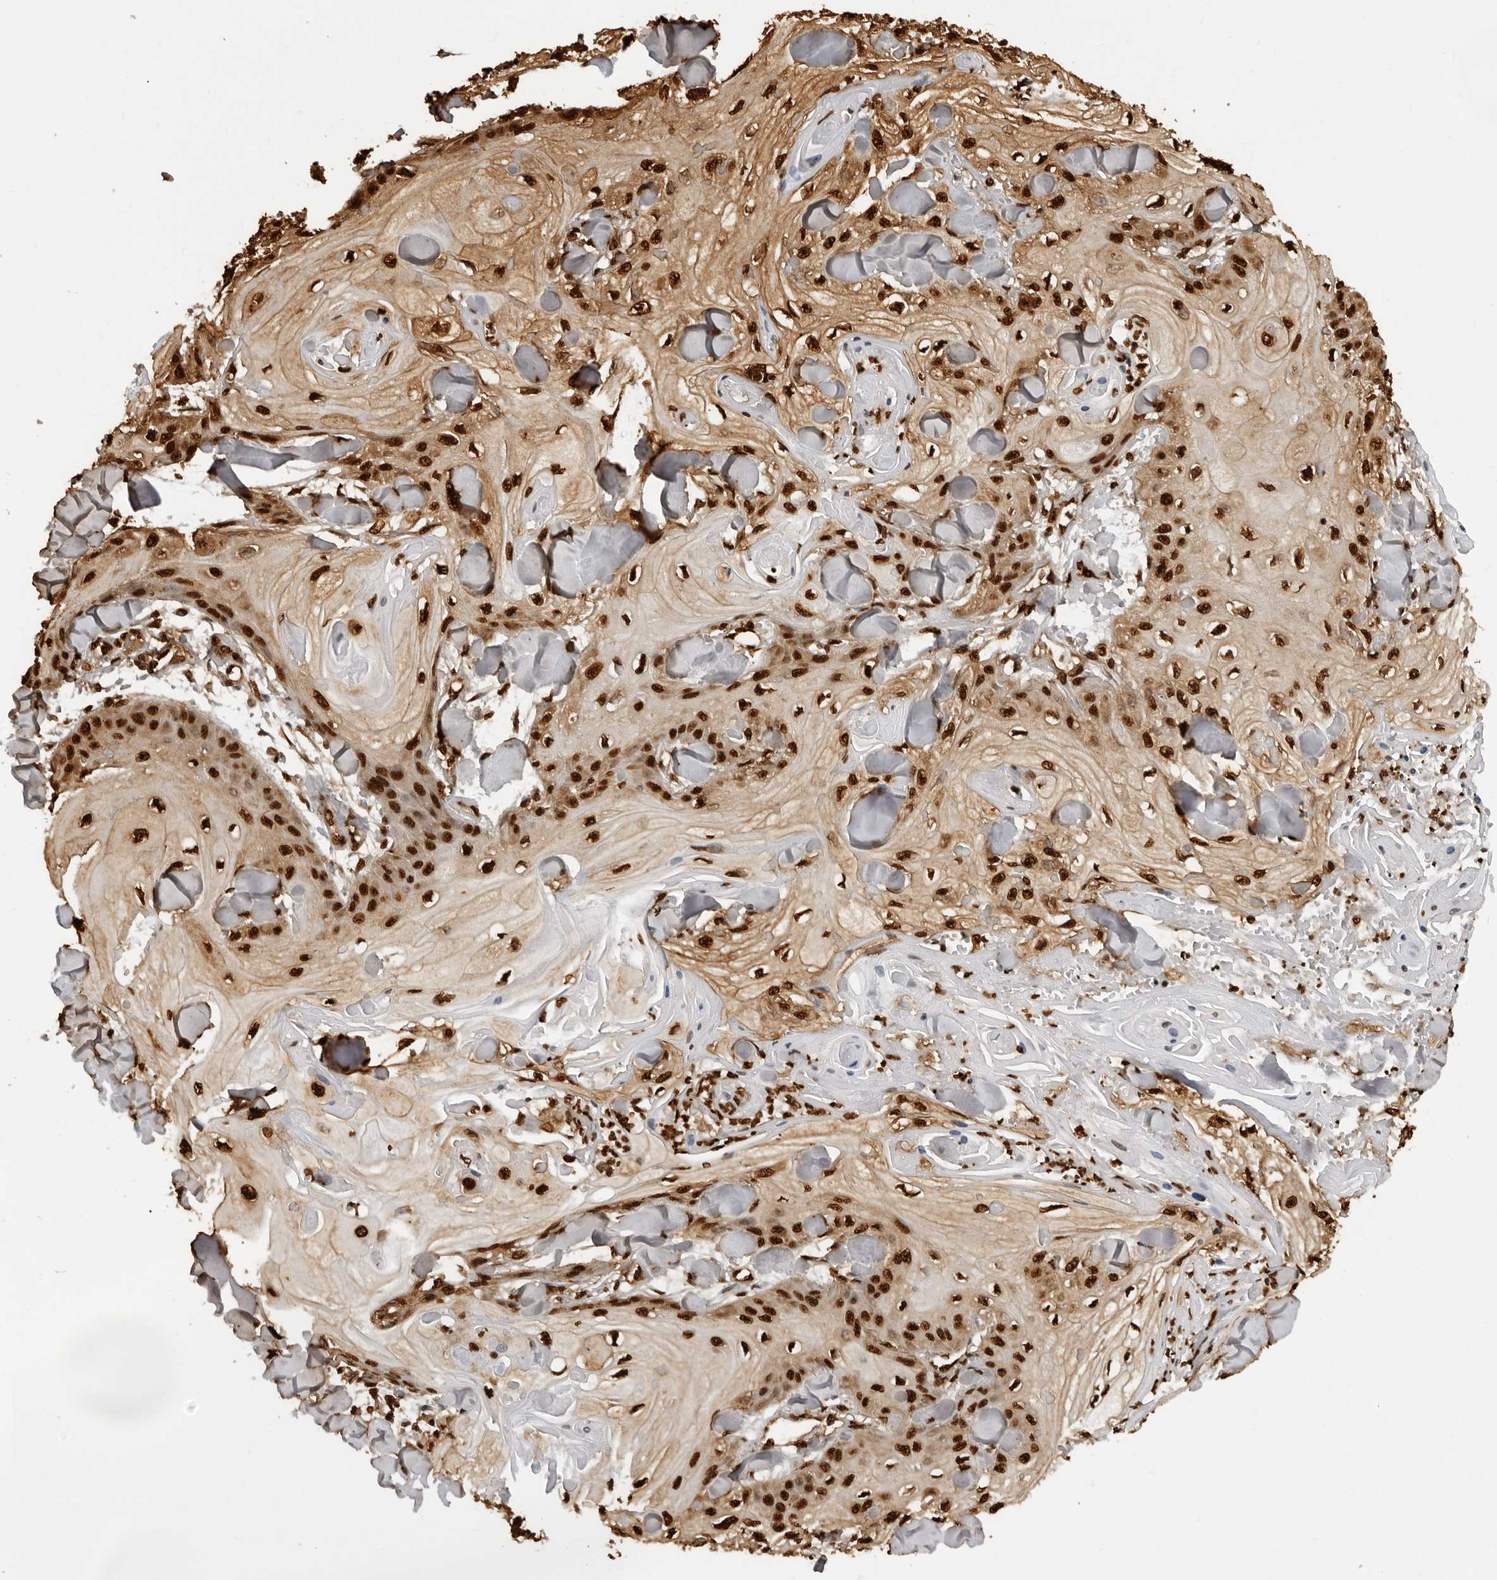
{"staining": {"intensity": "strong", "quantity": ">75%", "location": "nuclear"}, "tissue": "skin cancer", "cell_type": "Tumor cells", "image_type": "cancer", "snomed": [{"axis": "morphology", "description": "Squamous cell carcinoma, NOS"}, {"axis": "topography", "description": "Skin"}], "caption": "An IHC image of neoplastic tissue is shown. Protein staining in brown shows strong nuclear positivity in skin cancer (squamous cell carcinoma) within tumor cells.", "gene": "ZFP91", "patient": {"sex": "male", "age": 74}}